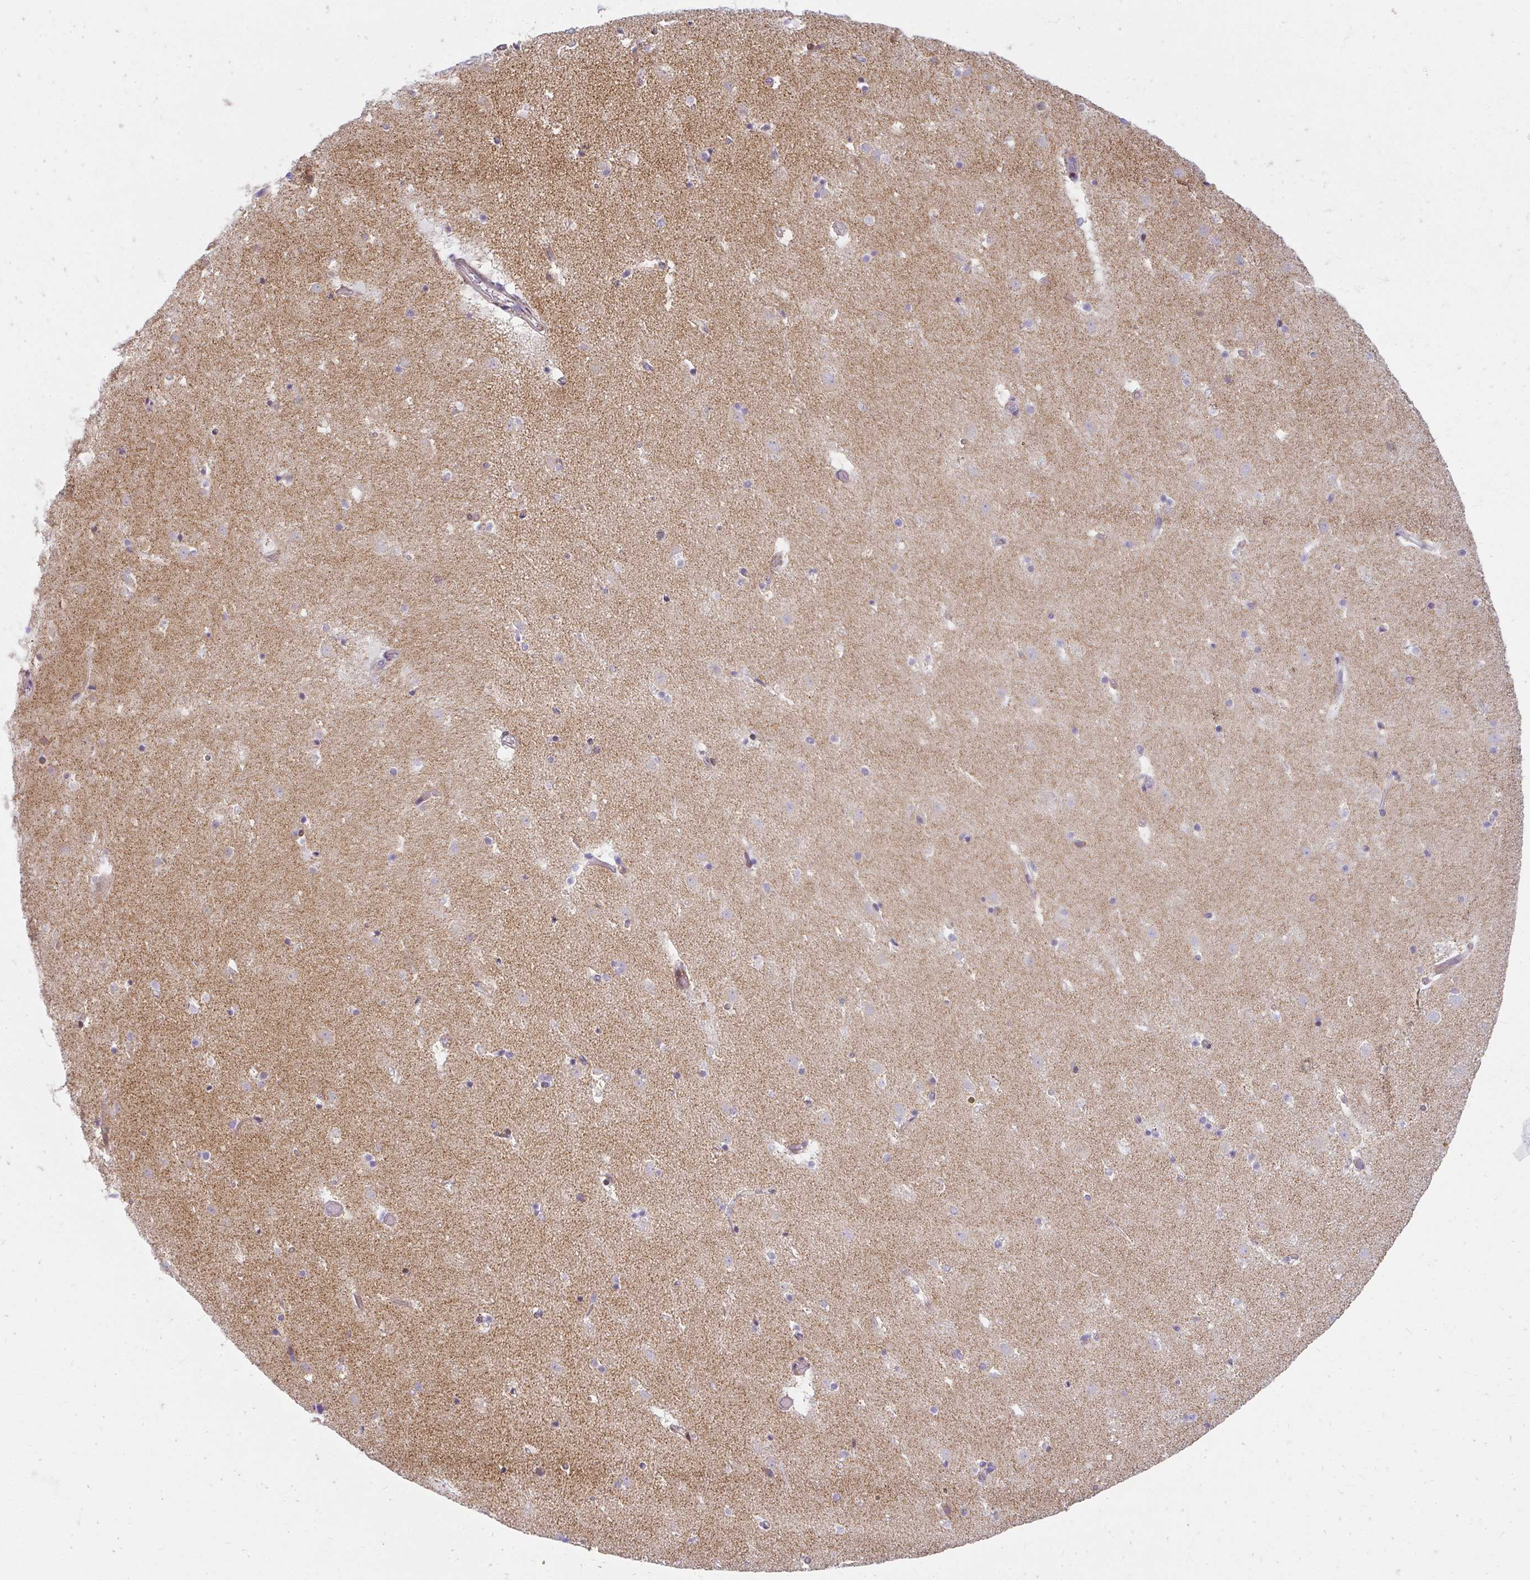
{"staining": {"intensity": "negative", "quantity": "none", "location": "none"}, "tissue": "caudate", "cell_type": "Glial cells", "image_type": "normal", "snomed": [{"axis": "morphology", "description": "Normal tissue, NOS"}, {"axis": "topography", "description": "Lateral ventricle wall"}], "caption": "Immunohistochemistry of normal human caudate demonstrates no expression in glial cells. (DAB immunohistochemistry (IHC), high magnification).", "gene": "PLA2G5", "patient": {"sex": "male", "age": 37}}